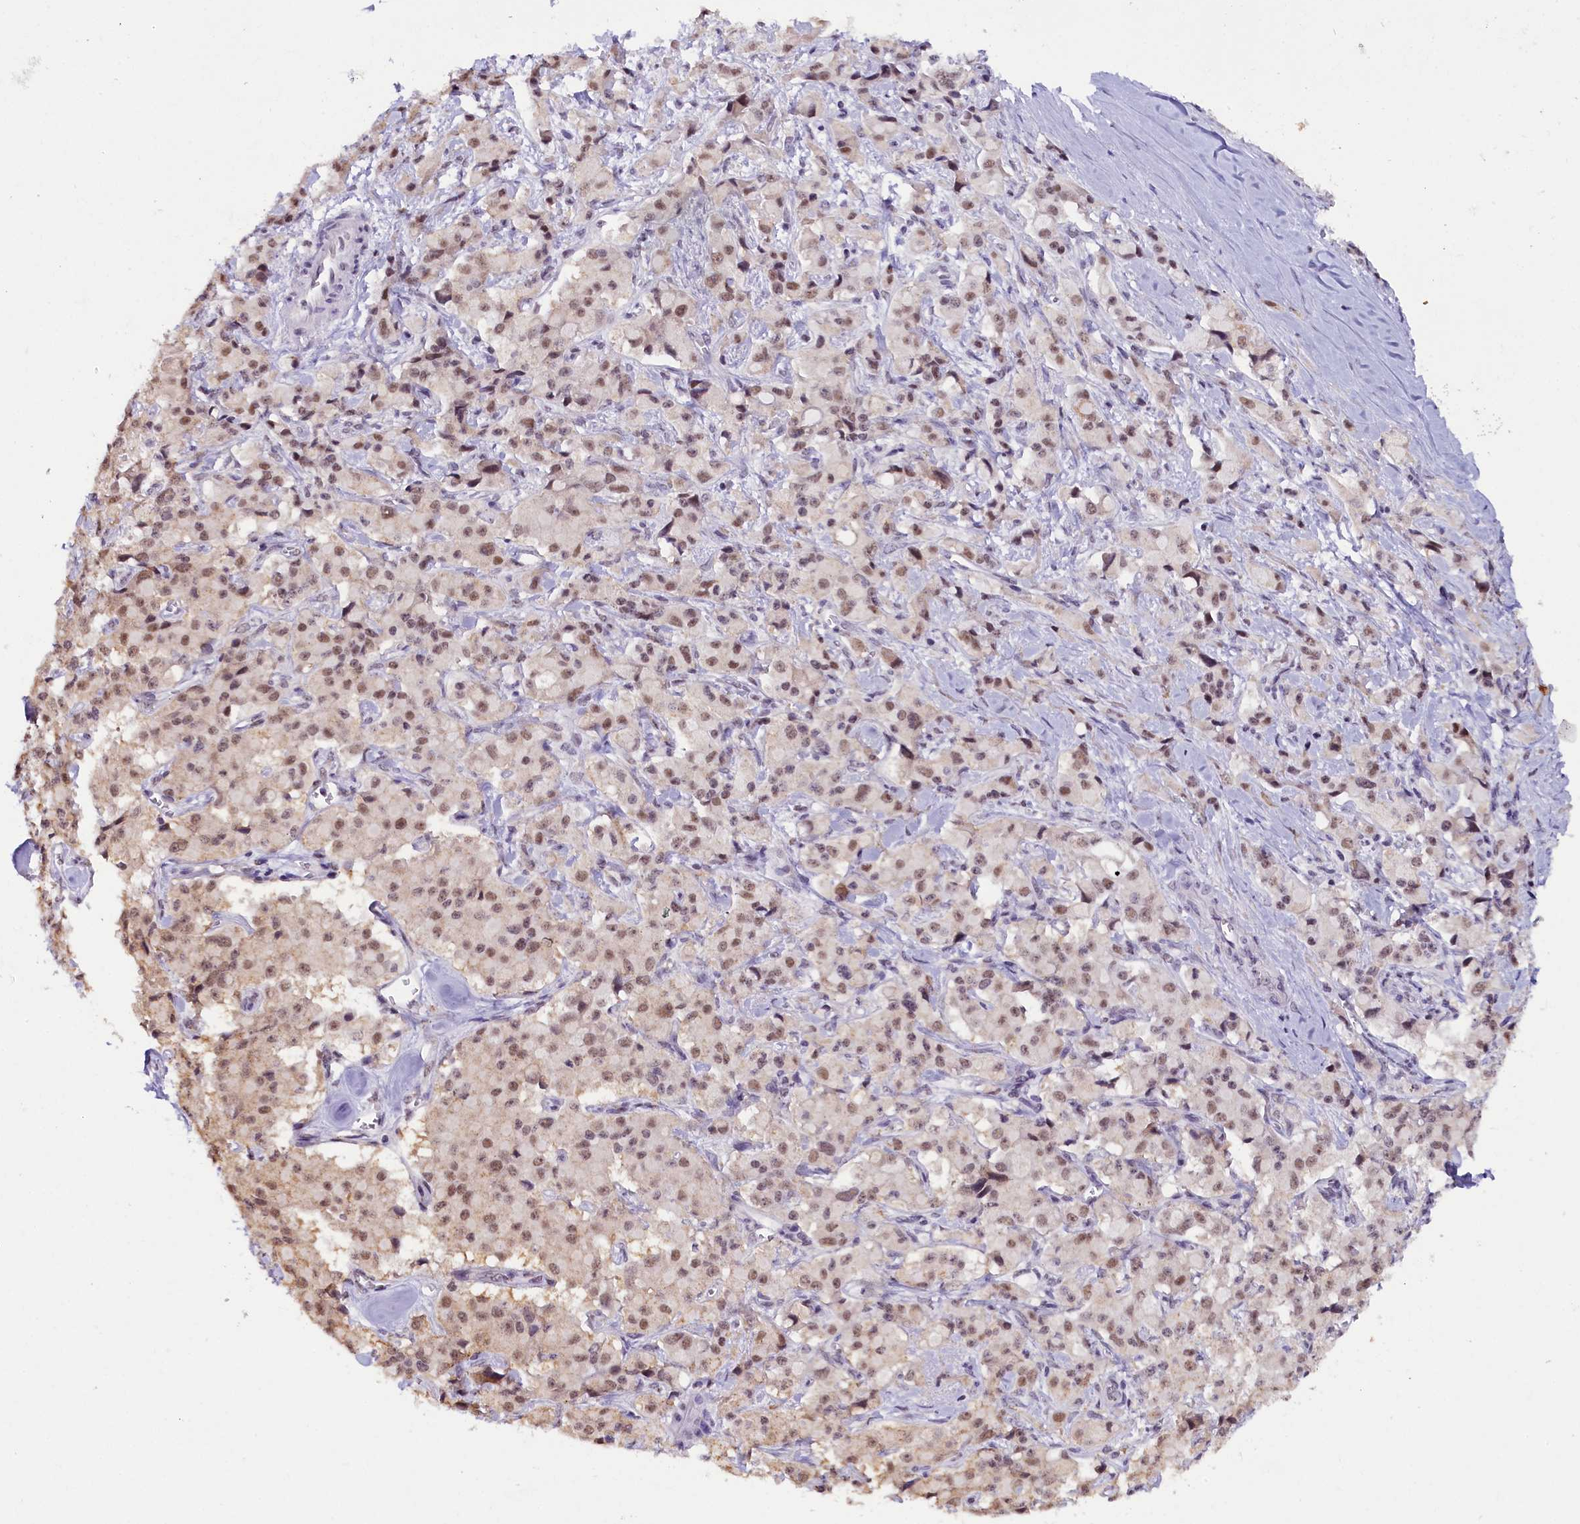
{"staining": {"intensity": "moderate", "quantity": ">75%", "location": "nuclear"}, "tissue": "pancreatic cancer", "cell_type": "Tumor cells", "image_type": "cancer", "snomed": [{"axis": "morphology", "description": "Adenocarcinoma, NOS"}, {"axis": "topography", "description": "Pancreas"}], "caption": "Pancreatic cancer stained for a protein (brown) exhibits moderate nuclear positive positivity in approximately >75% of tumor cells.", "gene": "NCBP1", "patient": {"sex": "male", "age": 65}}